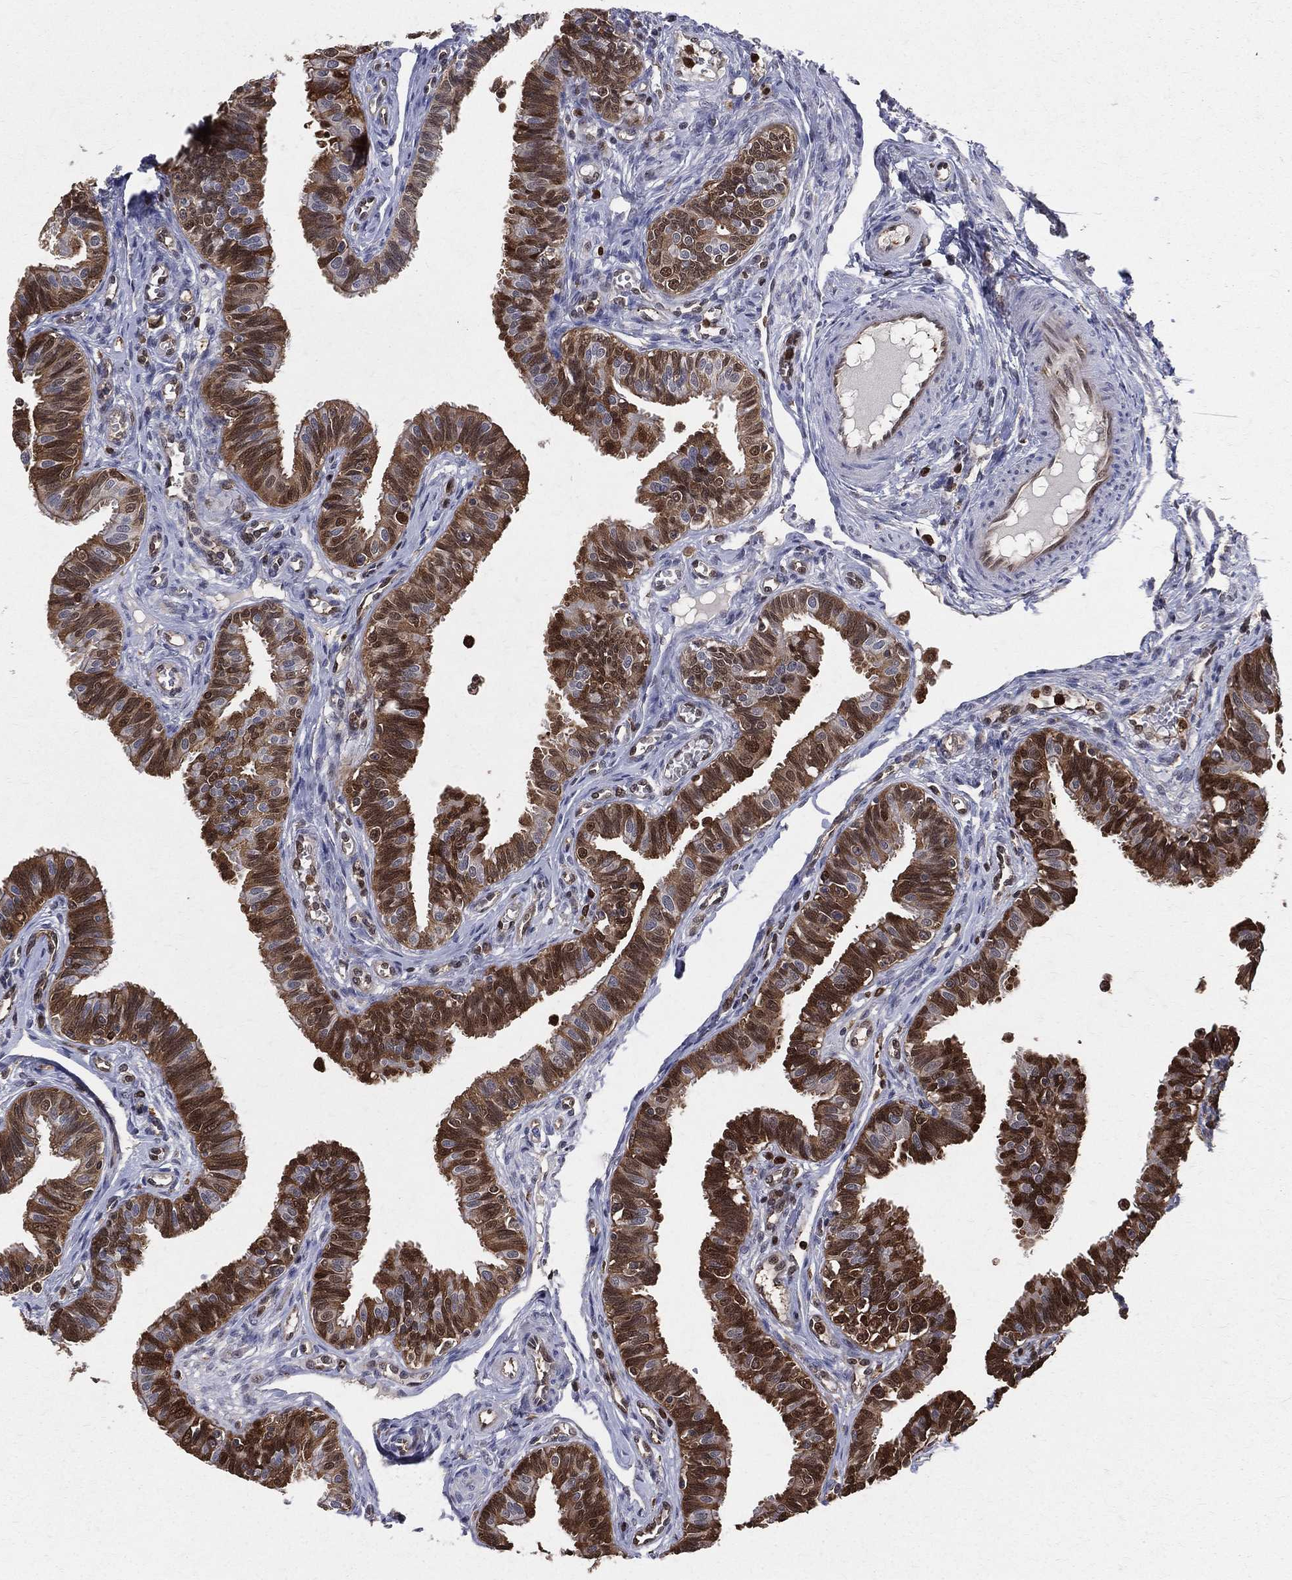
{"staining": {"intensity": "strong", "quantity": "25%-75%", "location": "cytoplasmic/membranous"}, "tissue": "fallopian tube", "cell_type": "Glandular cells", "image_type": "normal", "snomed": [{"axis": "morphology", "description": "Normal tissue, NOS"}, {"axis": "topography", "description": "Fallopian tube"}], "caption": "Protein analysis of unremarkable fallopian tube reveals strong cytoplasmic/membranous positivity in about 25%-75% of glandular cells. The protein of interest is shown in brown color, while the nuclei are stained blue.", "gene": "ENO1", "patient": {"sex": "female", "age": 36}}